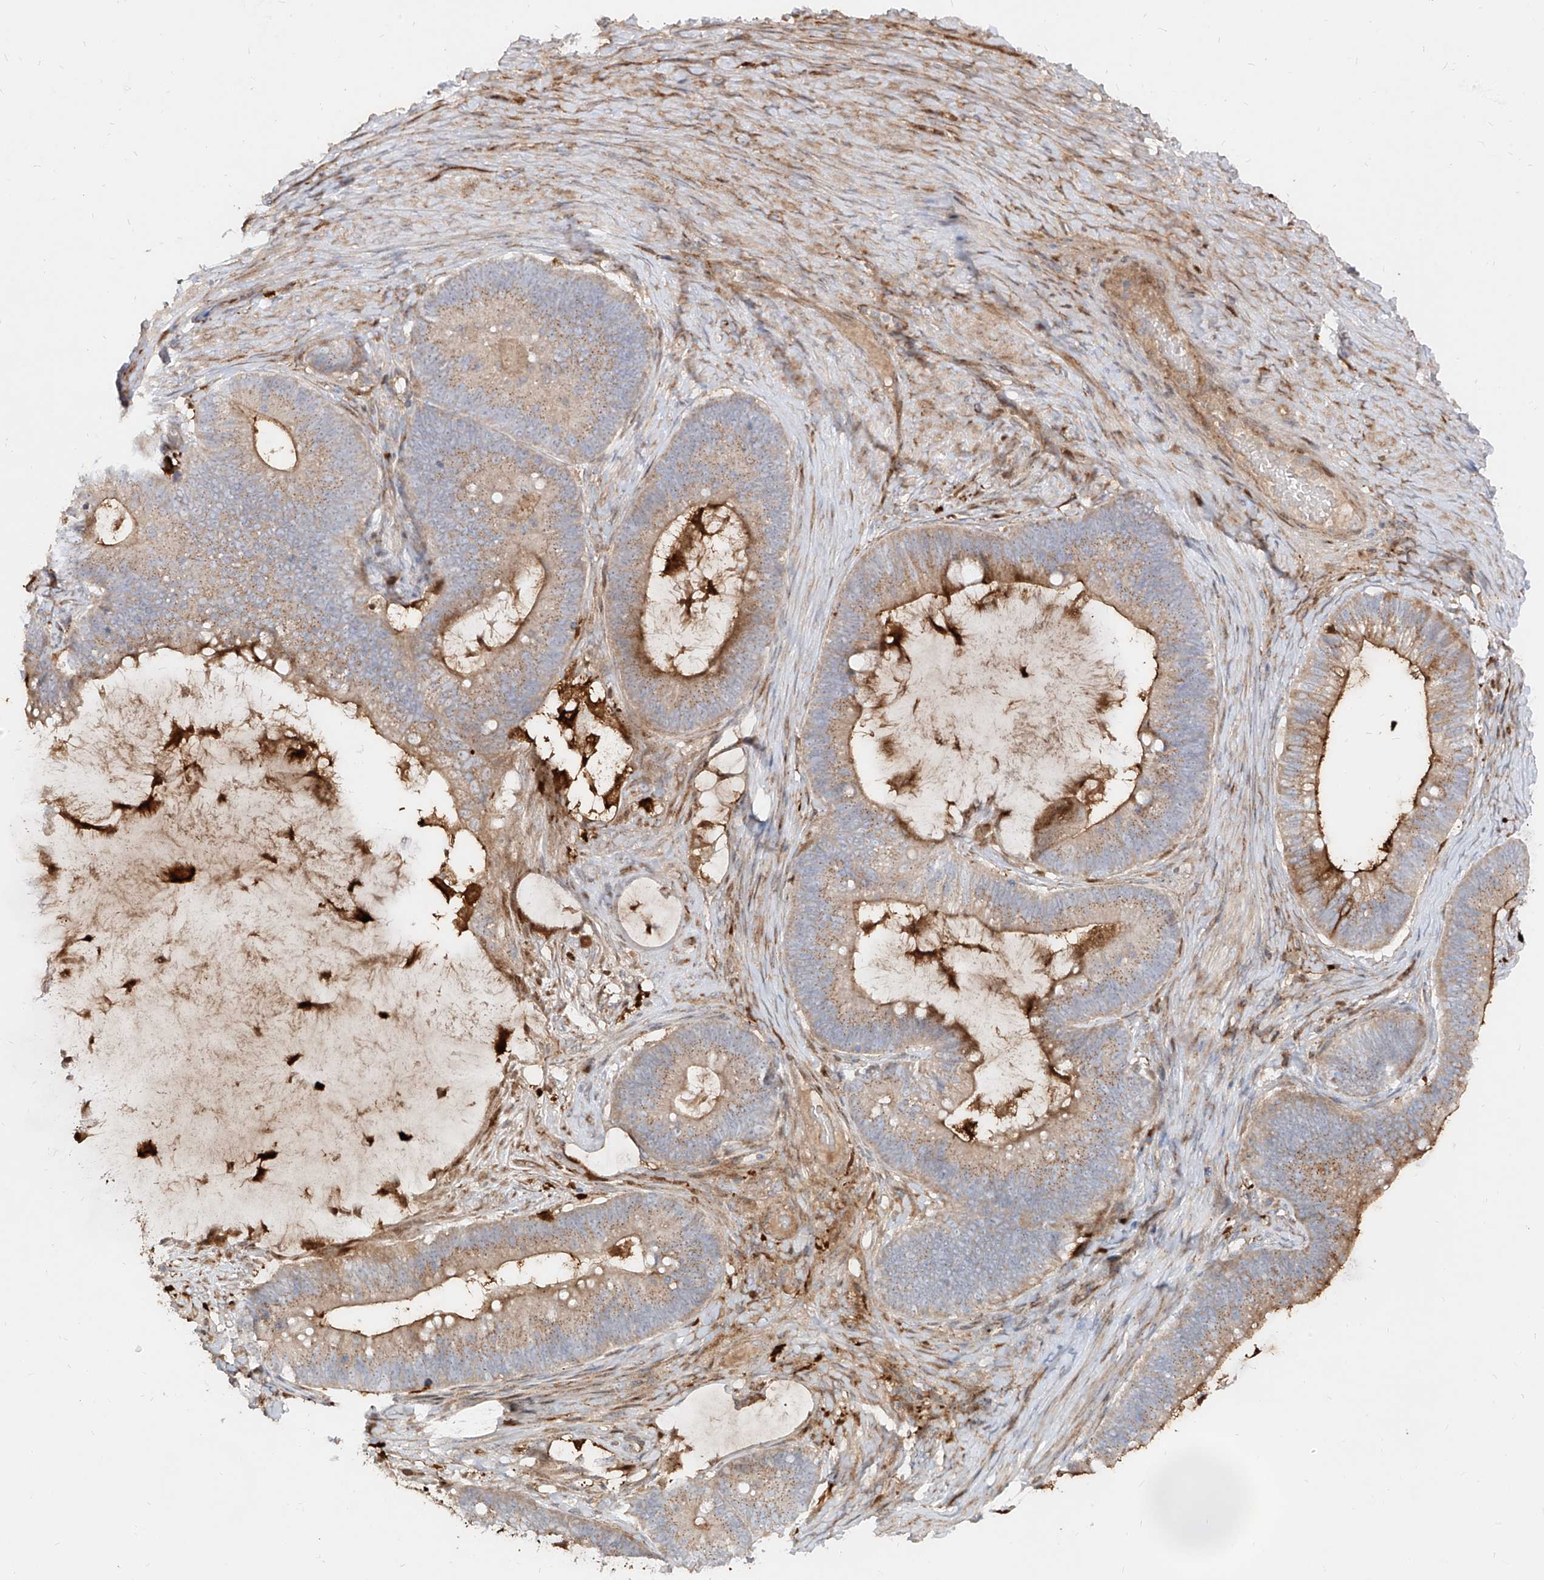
{"staining": {"intensity": "moderate", "quantity": "25%-75%", "location": "cytoplasmic/membranous"}, "tissue": "ovarian cancer", "cell_type": "Tumor cells", "image_type": "cancer", "snomed": [{"axis": "morphology", "description": "Cystadenocarcinoma, mucinous, NOS"}, {"axis": "topography", "description": "Ovary"}], "caption": "A micrograph of ovarian mucinous cystadenocarcinoma stained for a protein shows moderate cytoplasmic/membranous brown staining in tumor cells.", "gene": "KYNU", "patient": {"sex": "female", "age": 61}}